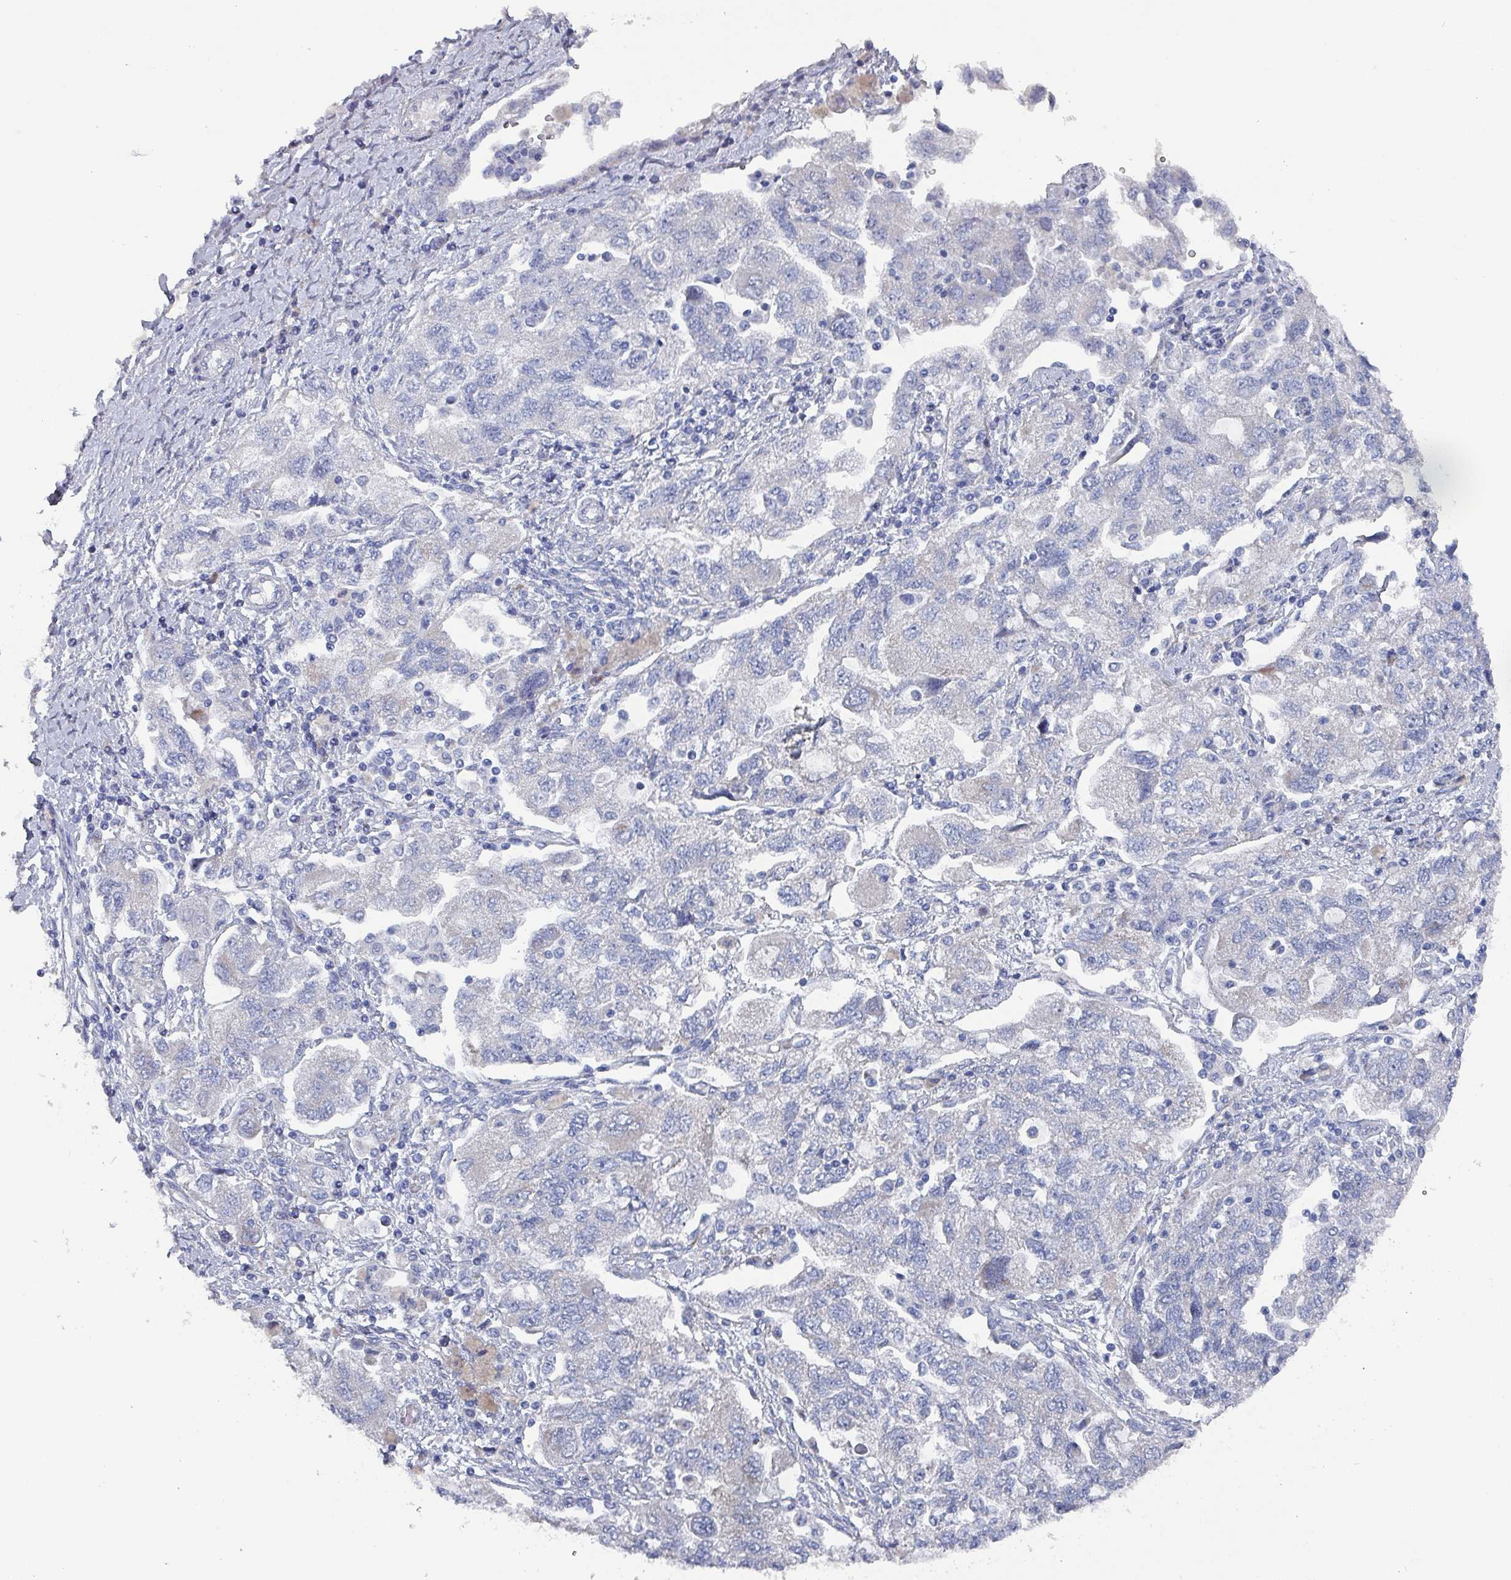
{"staining": {"intensity": "negative", "quantity": "none", "location": "none"}, "tissue": "ovarian cancer", "cell_type": "Tumor cells", "image_type": "cancer", "snomed": [{"axis": "morphology", "description": "Carcinoma, NOS"}, {"axis": "morphology", "description": "Cystadenocarcinoma, serous, NOS"}, {"axis": "topography", "description": "Ovary"}], "caption": "Tumor cells show no significant expression in ovarian cancer (carcinoma).", "gene": "DRD5", "patient": {"sex": "female", "age": 69}}